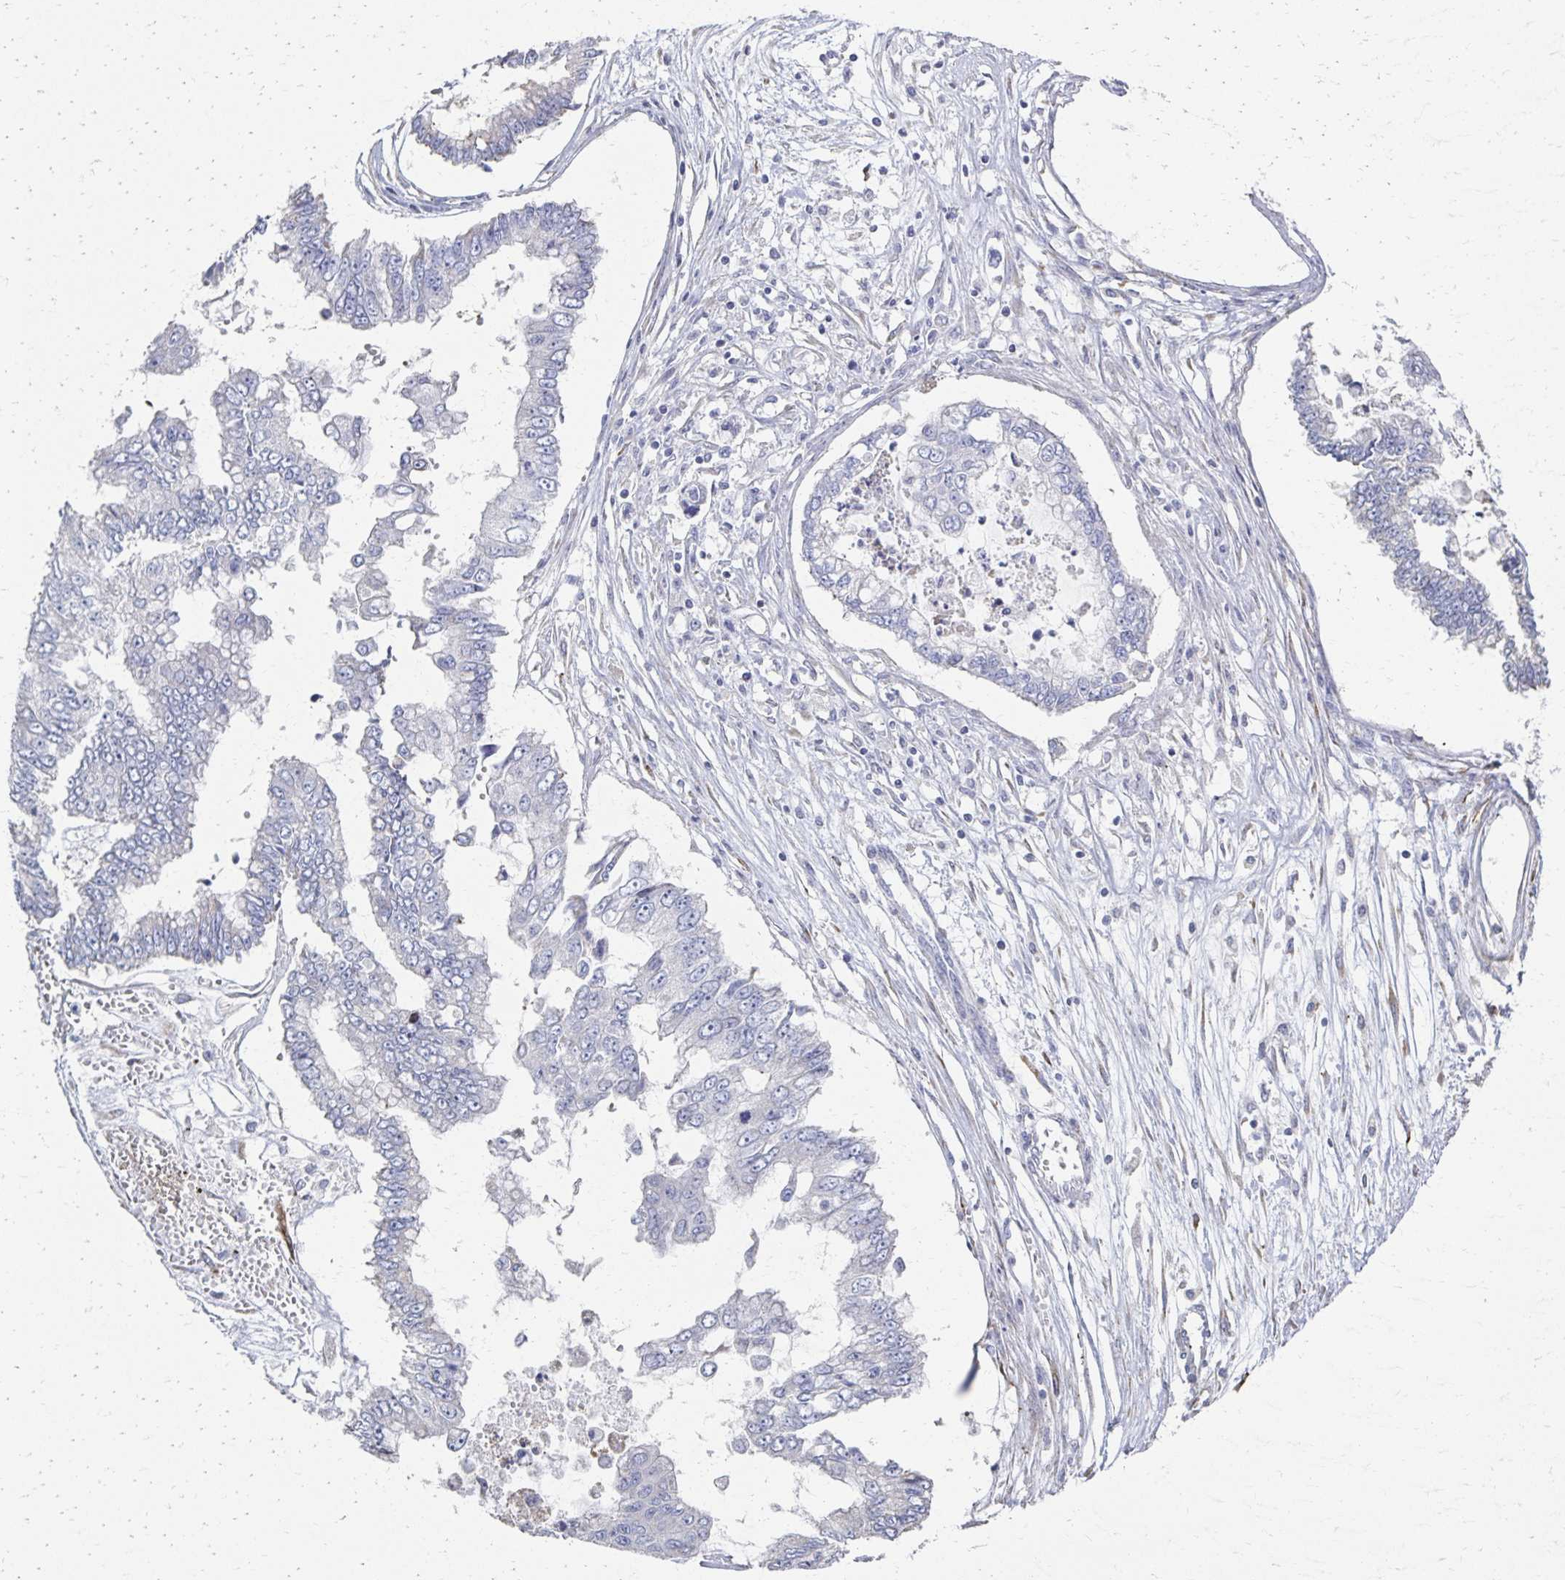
{"staining": {"intensity": "negative", "quantity": "none", "location": "none"}, "tissue": "ovarian cancer", "cell_type": "Tumor cells", "image_type": "cancer", "snomed": [{"axis": "morphology", "description": "Cystadenocarcinoma, mucinous, NOS"}, {"axis": "topography", "description": "Ovary"}], "caption": "Human ovarian cancer stained for a protein using immunohistochemistry shows no expression in tumor cells.", "gene": "ATP1A3", "patient": {"sex": "female", "age": 72}}